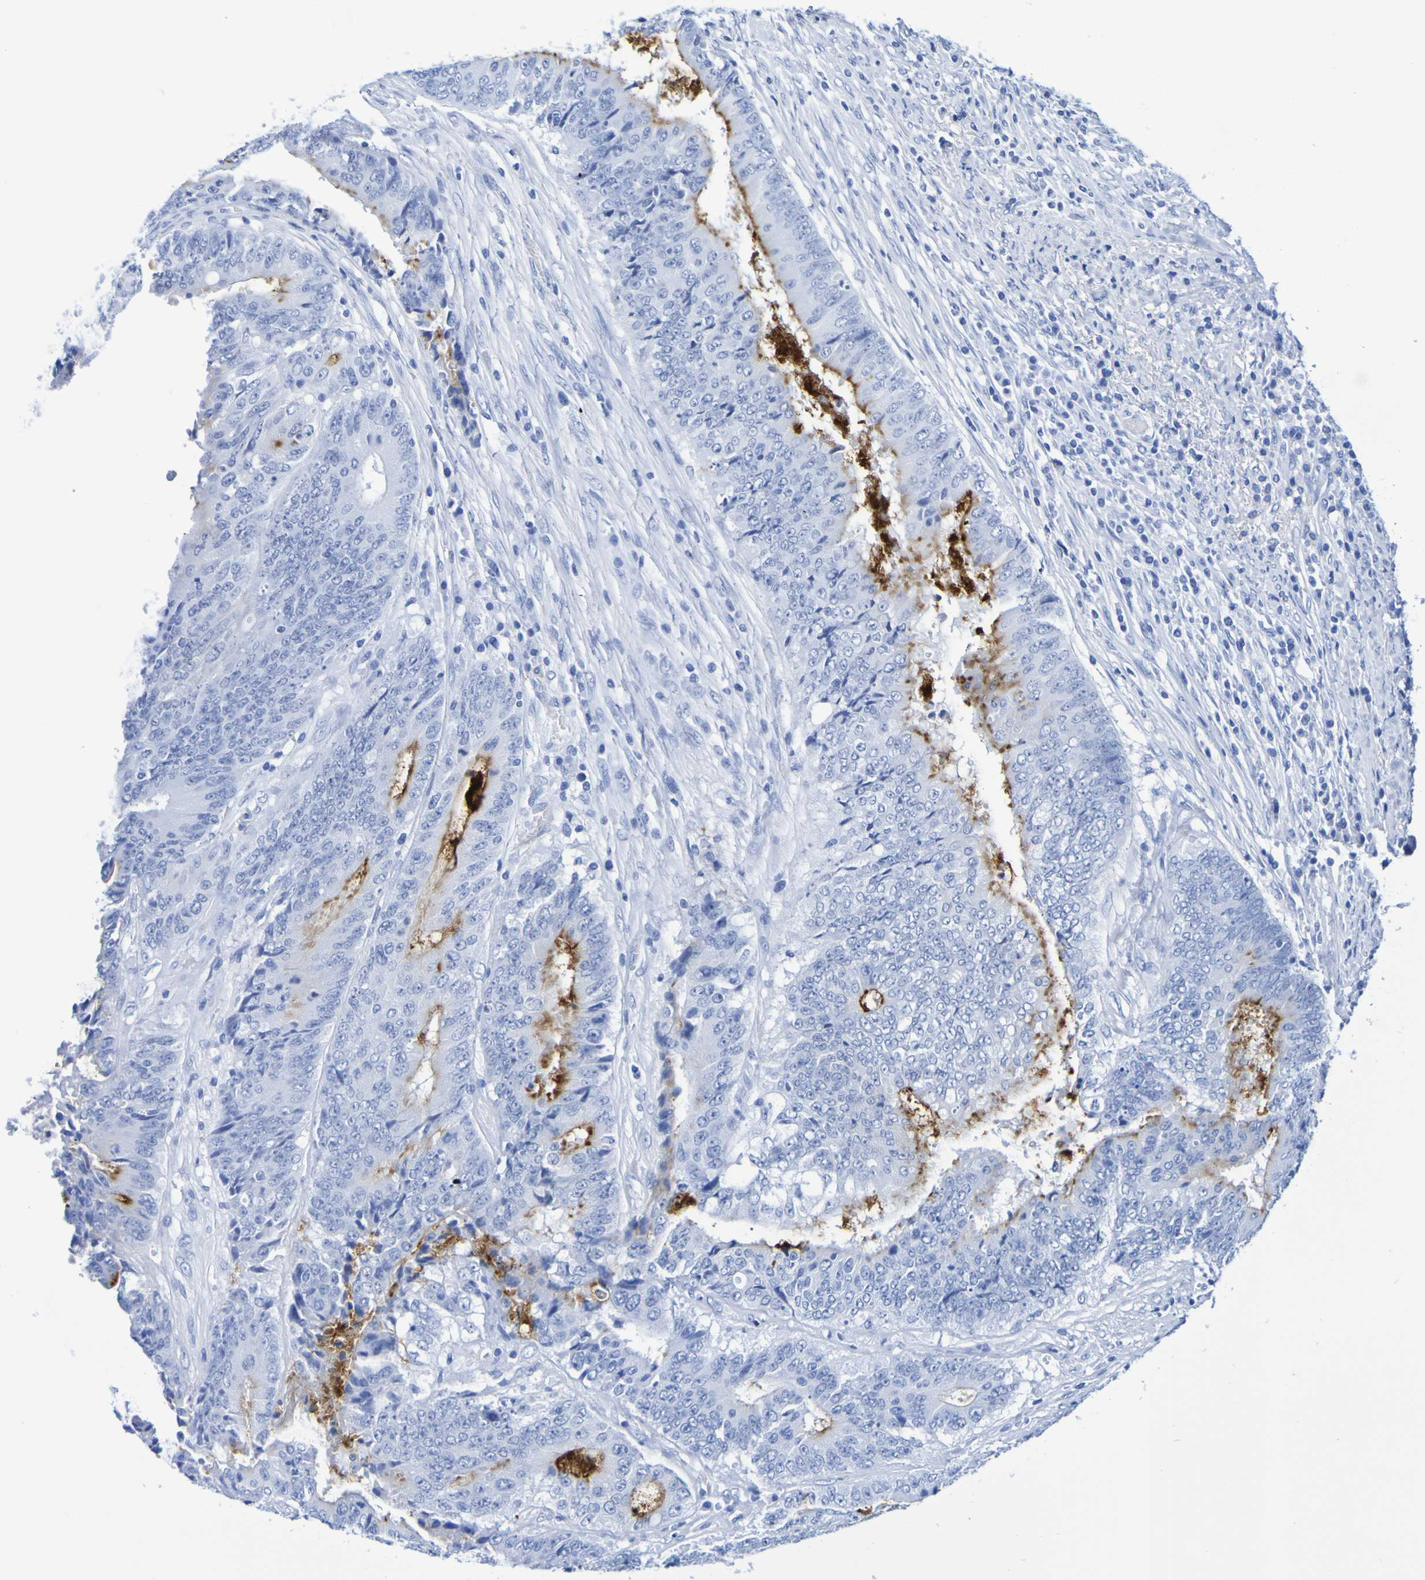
{"staining": {"intensity": "moderate", "quantity": "25%-75%", "location": "cytoplasmic/membranous"}, "tissue": "colorectal cancer", "cell_type": "Tumor cells", "image_type": "cancer", "snomed": [{"axis": "morphology", "description": "Adenocarcinoma, NOS"}, {"axis": "topography", "description": "Rectum"}], "caption": "Human colorectal adenocarcinoma stained with a brown dye shows moderate cytoplasmic/membranous positive staining in about 25%-75% of tumor cells.", "gene": "DPEP1", "patient": {"sex": "male", "age": 72}}